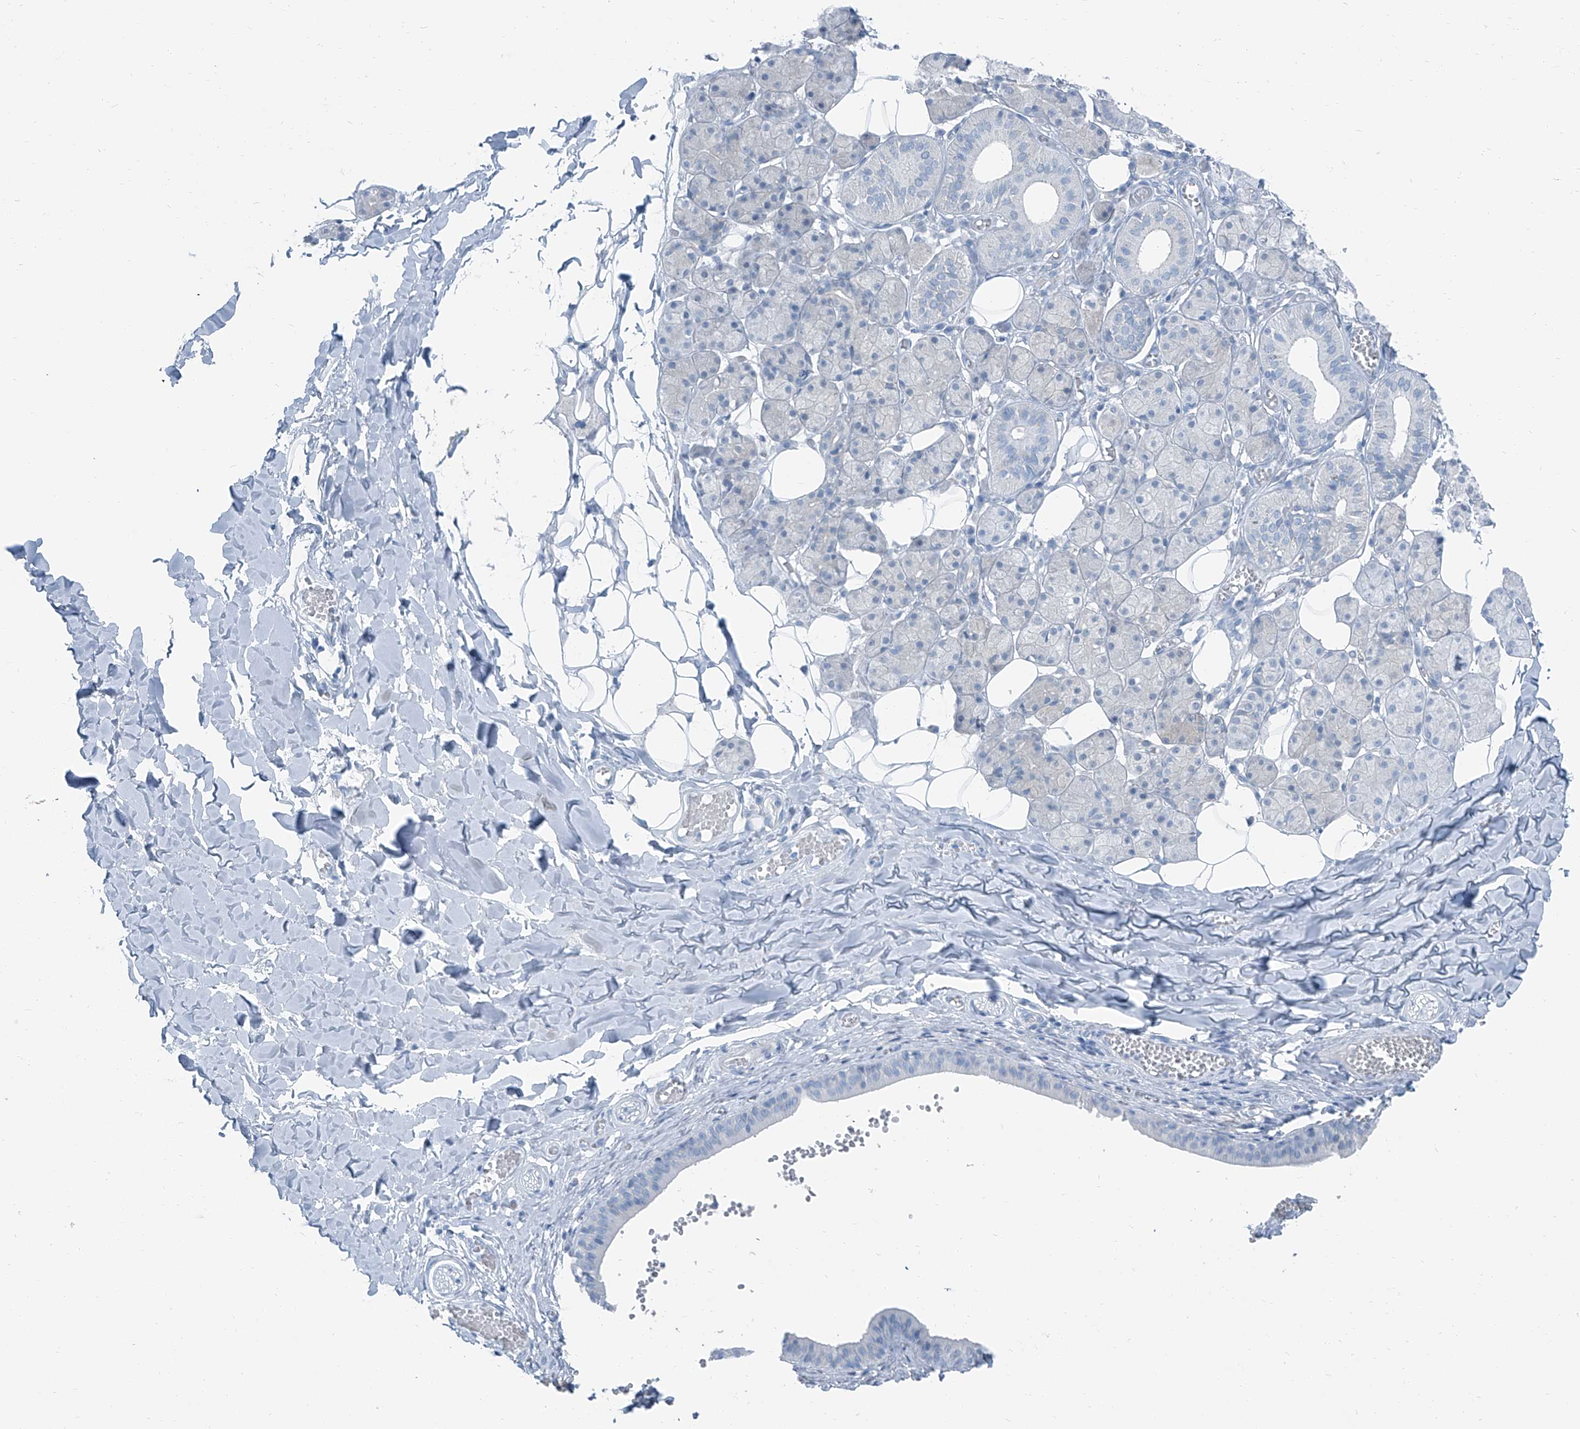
{"staining": {"intensity": "negative", "quantity": "none", "location": "none"}, "tissue": "salivary gland", "cell_type": "Glandular cells", "image_type": "normal", "snomed": [{"axis": "morphology", "description": "Normal tissue, NOS"}, {"axis": "topography", "description": "Salivary gland"}], "caption": "High power microscopy image of an immunohistochemistry histopathology image of normal salivary gland, revealing no significant positivity in glandular cells.", "gene": "RGN", "patient": {"sex": "female", "age": 33}}